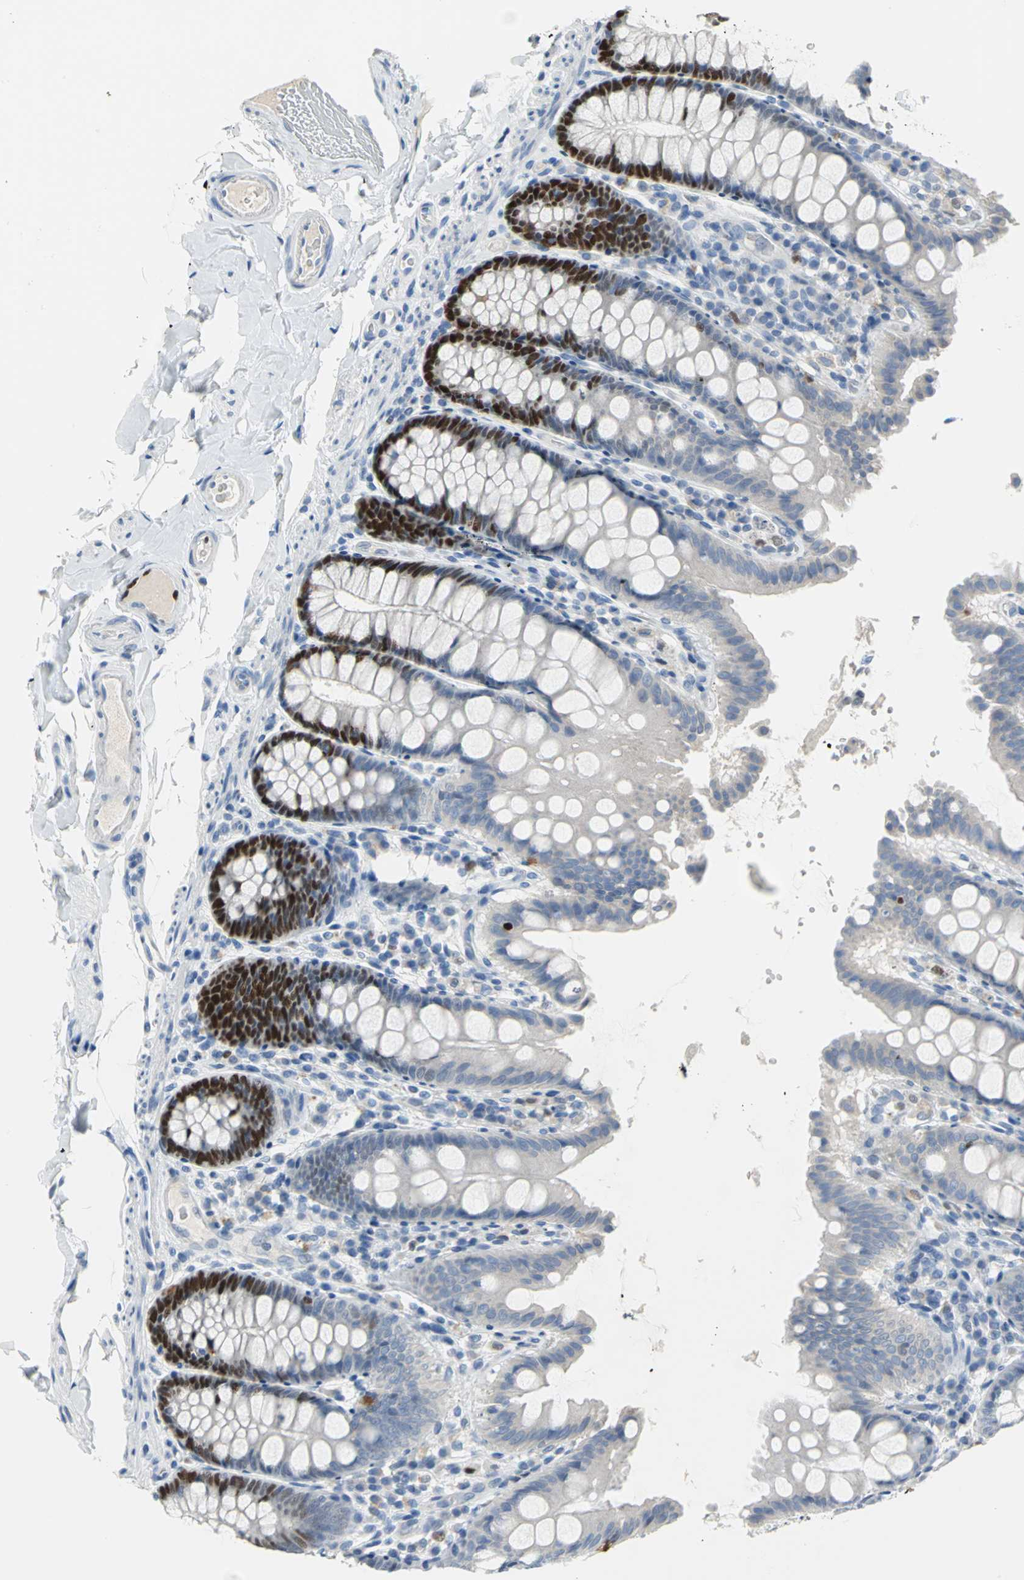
{"staining": {"intensity": "moderate", "quantity": "<25%", "location": "nuclear"}, "tissue": "colon", "cell_type": "Endothelial cells", "image_type": "normal", "snomed": [{"axis": "morphology", "description": "Normal tissue, NOS"}, {"axis": "topography", "description": "Colon"}], "caption": "DAB immunohistochemical staining of benign colon displays moderate nuclear protein expression in about <25% of endothelial cells. (Stains: DAB (3,3'-diaminobenzidine) in brown, nuclei in blue, Microscopy: brightfield microscopy at high magnification).", "gene": "MCM4", "patient": {"sex": "female", "age": 61}}